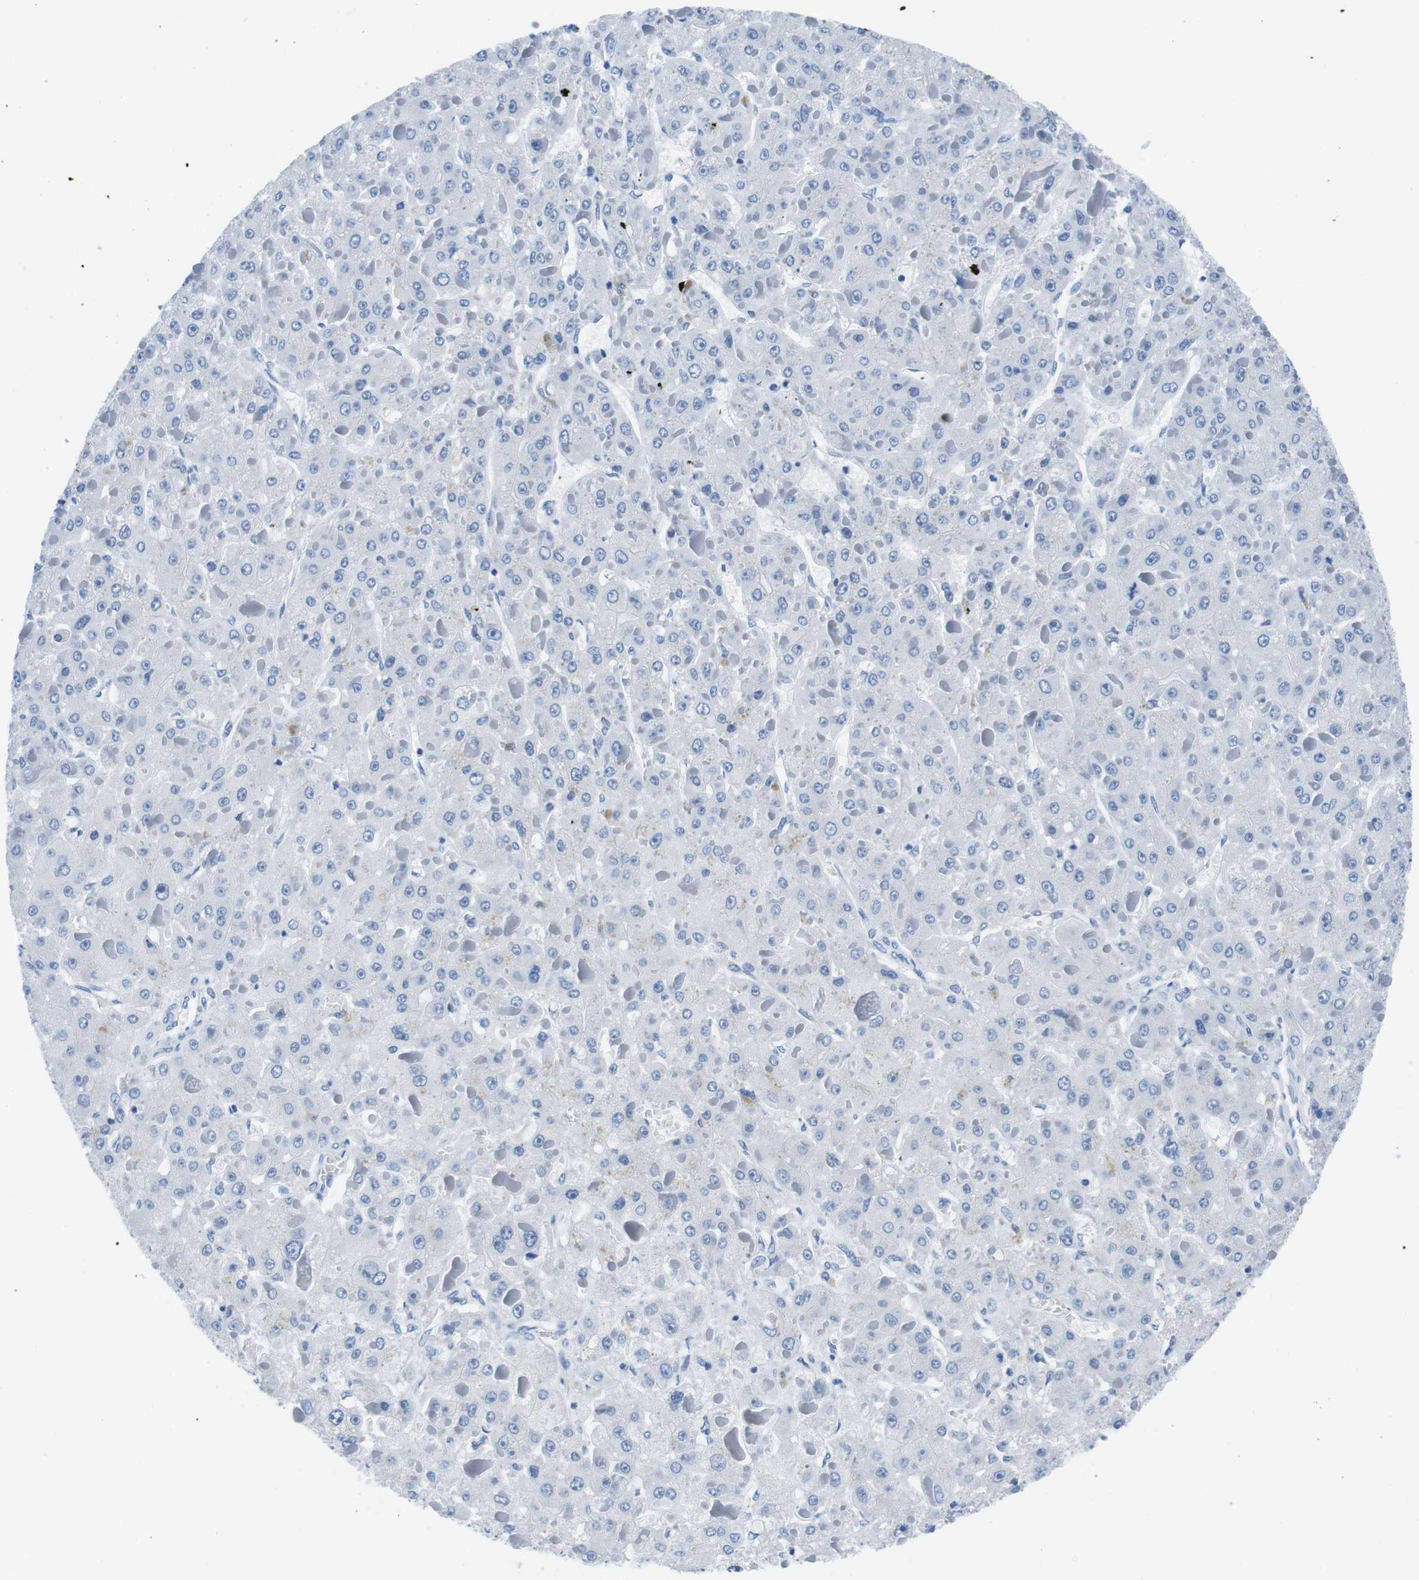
{"staining": {"intensity": "negative", "quantity": "none", "location": "none"}, "tissue": "liver cancer", "cell_type": "Tumor cells", "image_type": "cancer", "snomed": [{"axis": "morphology", "description": "Carcinoma, Hepatocellular, NOS"}, {"axis": "topography", "description": "Liver"}], "caption": "Immunohistochemistry histopathology image of neoplastic tissue: hepatocellular carcinoma (liver) stained with DAB (3,3'-diaminobenzidine) displays no significant protein staining in tumor cells.", "gene": "MUC2", "patient": {"sex": "female", "age": 73}}